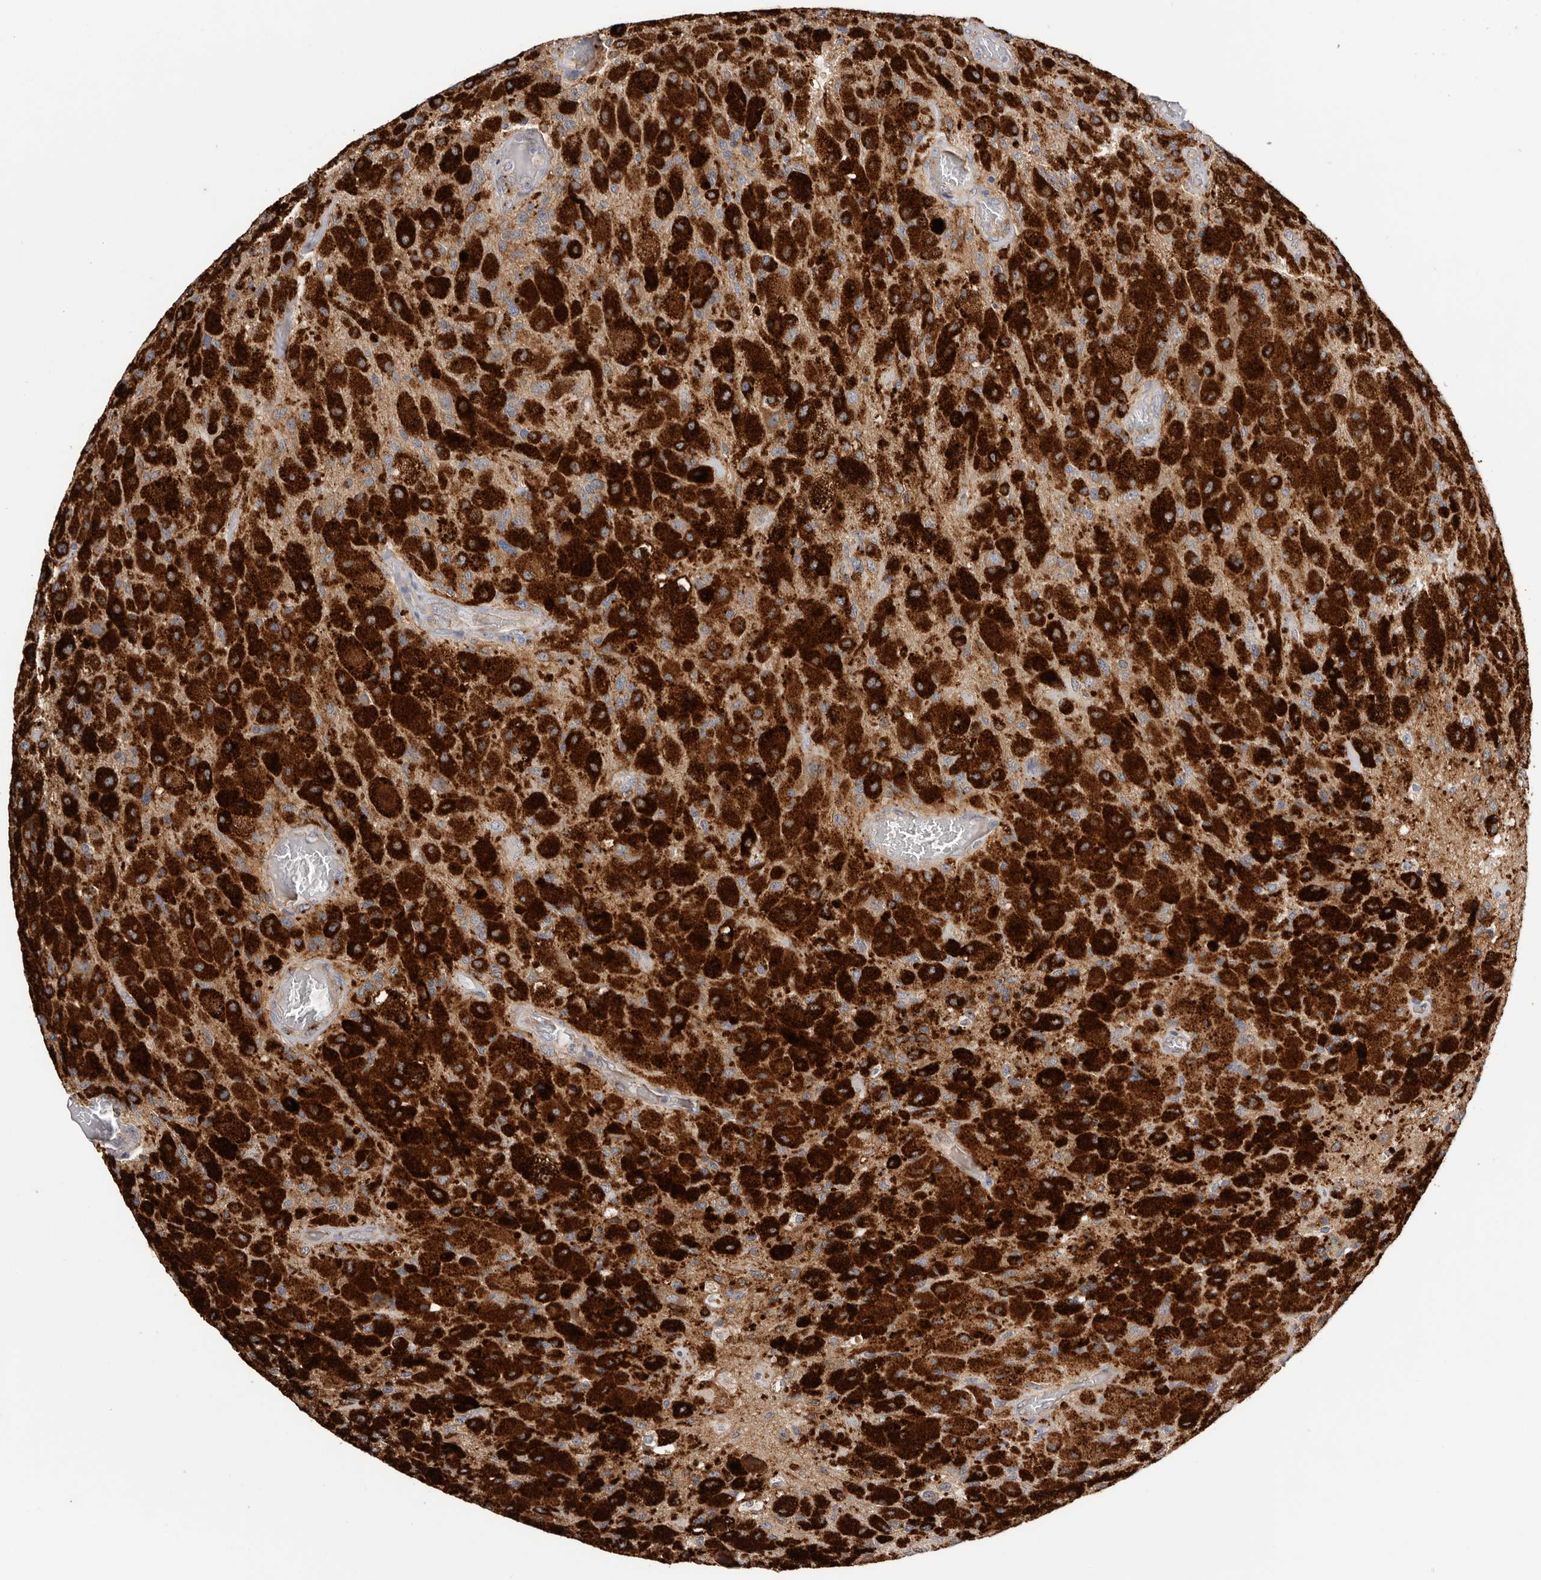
{"staining": {"intensity": "strong", "quantity": ">75%", "location": "cytoplasmic/membranous"}, "tissue": "glioma", "cell_type": "Tumor cells", "image_type": "cancer", "snomed": [{"axis": "morphology", "description": "Normal tissue, NOS"}, {"axis": "morphology", "description": "Glioma, malignant, High grade"}, {"axis": "topography", "description": "Cerebral cortex"}], "caption": "High-magnification brightfield microscopy of glioma stained with DAB (3,3'-diaminobenzidine) (brown) and counterstained with hematoxylin (blue). tumor cells exhibit strong cytoplasmic/membranous expression is present in about>75% of cells. Immunohistochemistry stains the protein in brown and the nuclei are stained blue.", "gene": "TFRC", "patient": {"sex": "male", "age": 77}}